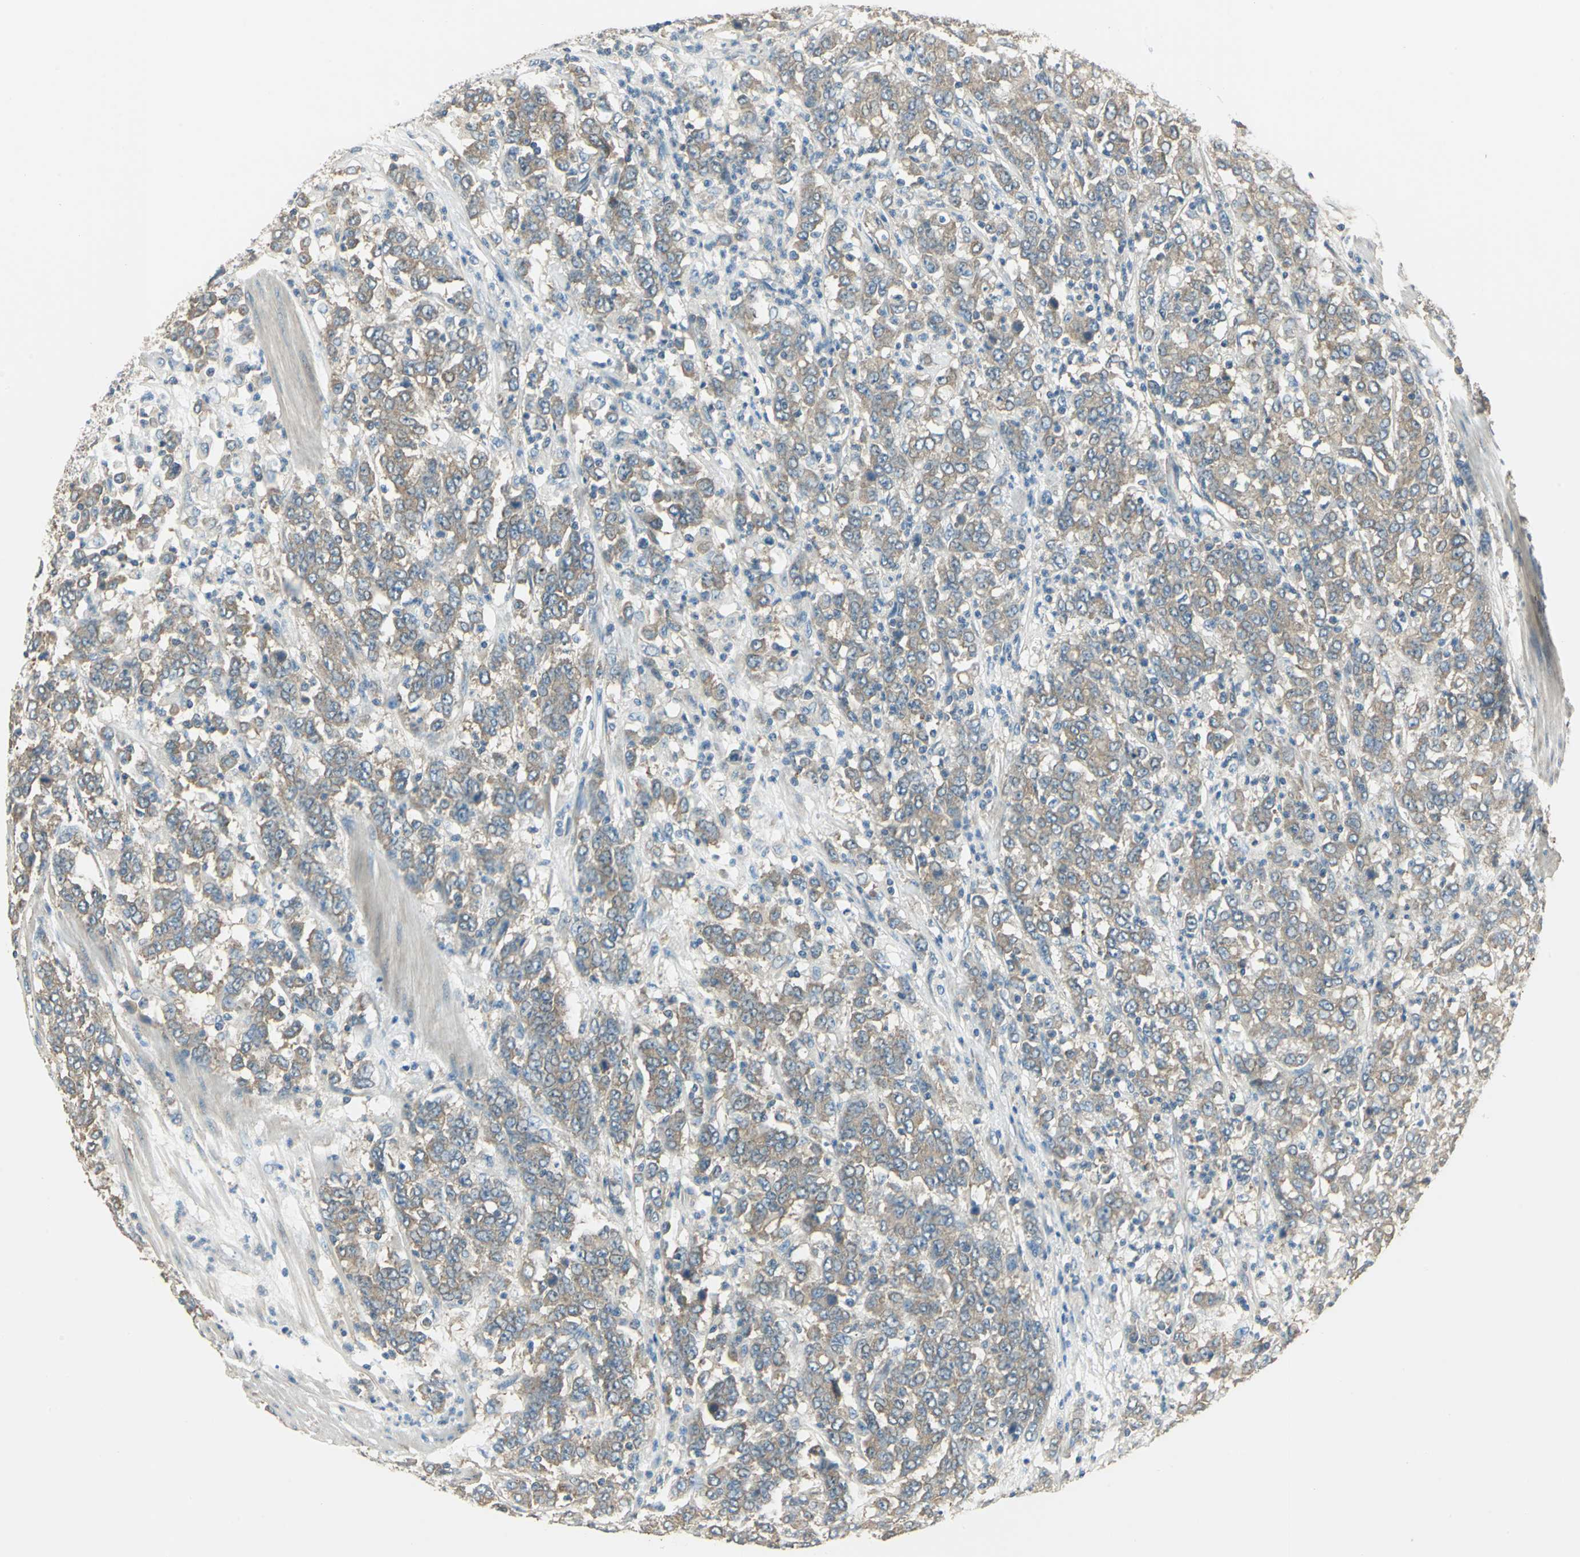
{"staining": {"intensity": "moderate", "quantity": ">75%", "location": "cytoplasmic/membranous"}, "tissue": "stomach cancer", "cell_type": "Tumor cells", "image_type": "cancer", "snomed": [{"axis": "morphology", "description": "Adenocarcinoma, NOS"}, {"axis": "topography", "description": "Stomach, lower"}], "caption": "About >75% of tumor cells in stomach cancer display moderate cytoplasmic/membranous protein positivity as visualized by brown immunohistochemical staining.", "gene": "SHC2", "patient": {"sex": "female", "age": 71}}